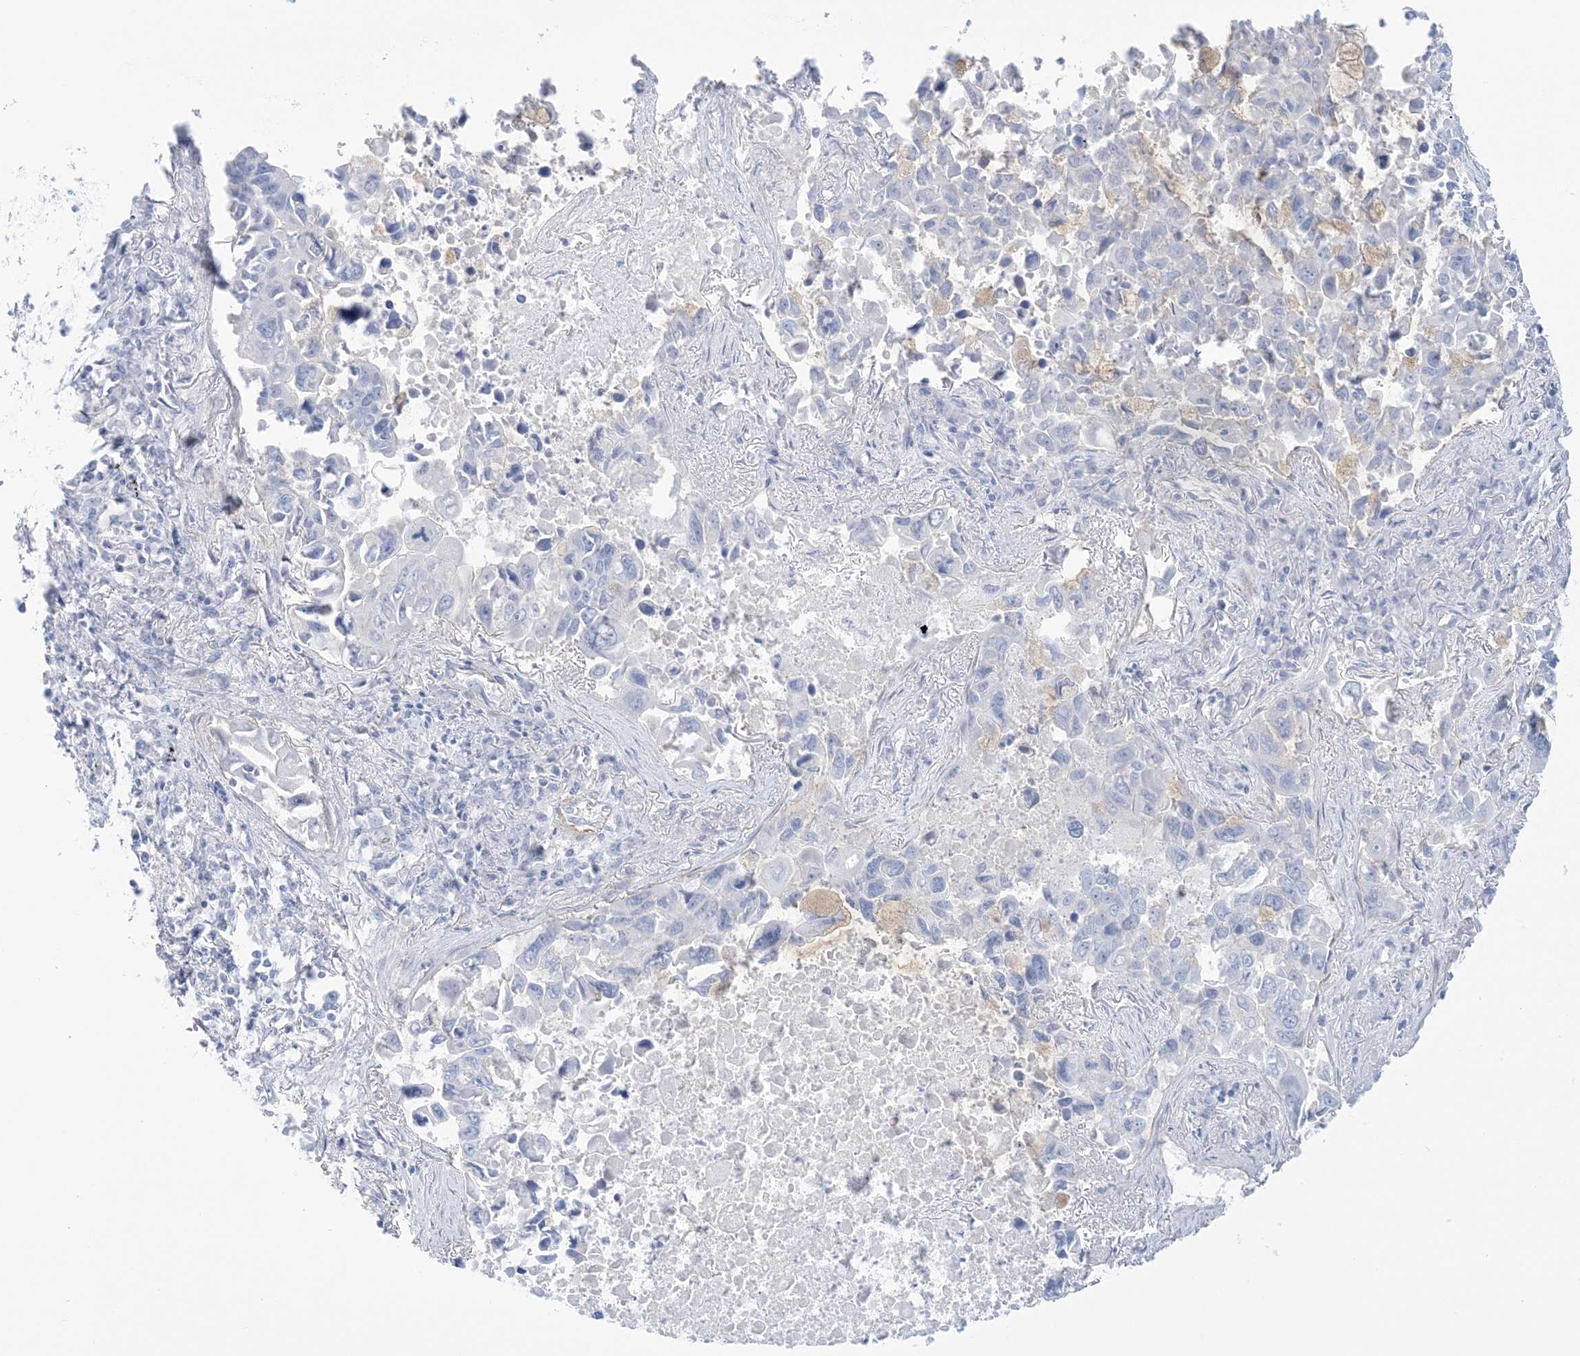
{"staining": {"intensity": "negative", "quantity": "none", "location": "none"}, "tissue": "lung cancer", "cell_type": "Tumor cells", "image_type": "cancer", "snomed": [{"axis": "morphology", "description": "Adenocarcinoma, NOS"}, {"axis": "topography", "description": "Lung"}], "caption": "High power microscopy image of an immunohistochemistry image of lung adenocarcinoma, revealing no significant staining in tumor cells.", "gene": "AGXT", "patient": {"sex": "male", "age": 64}}